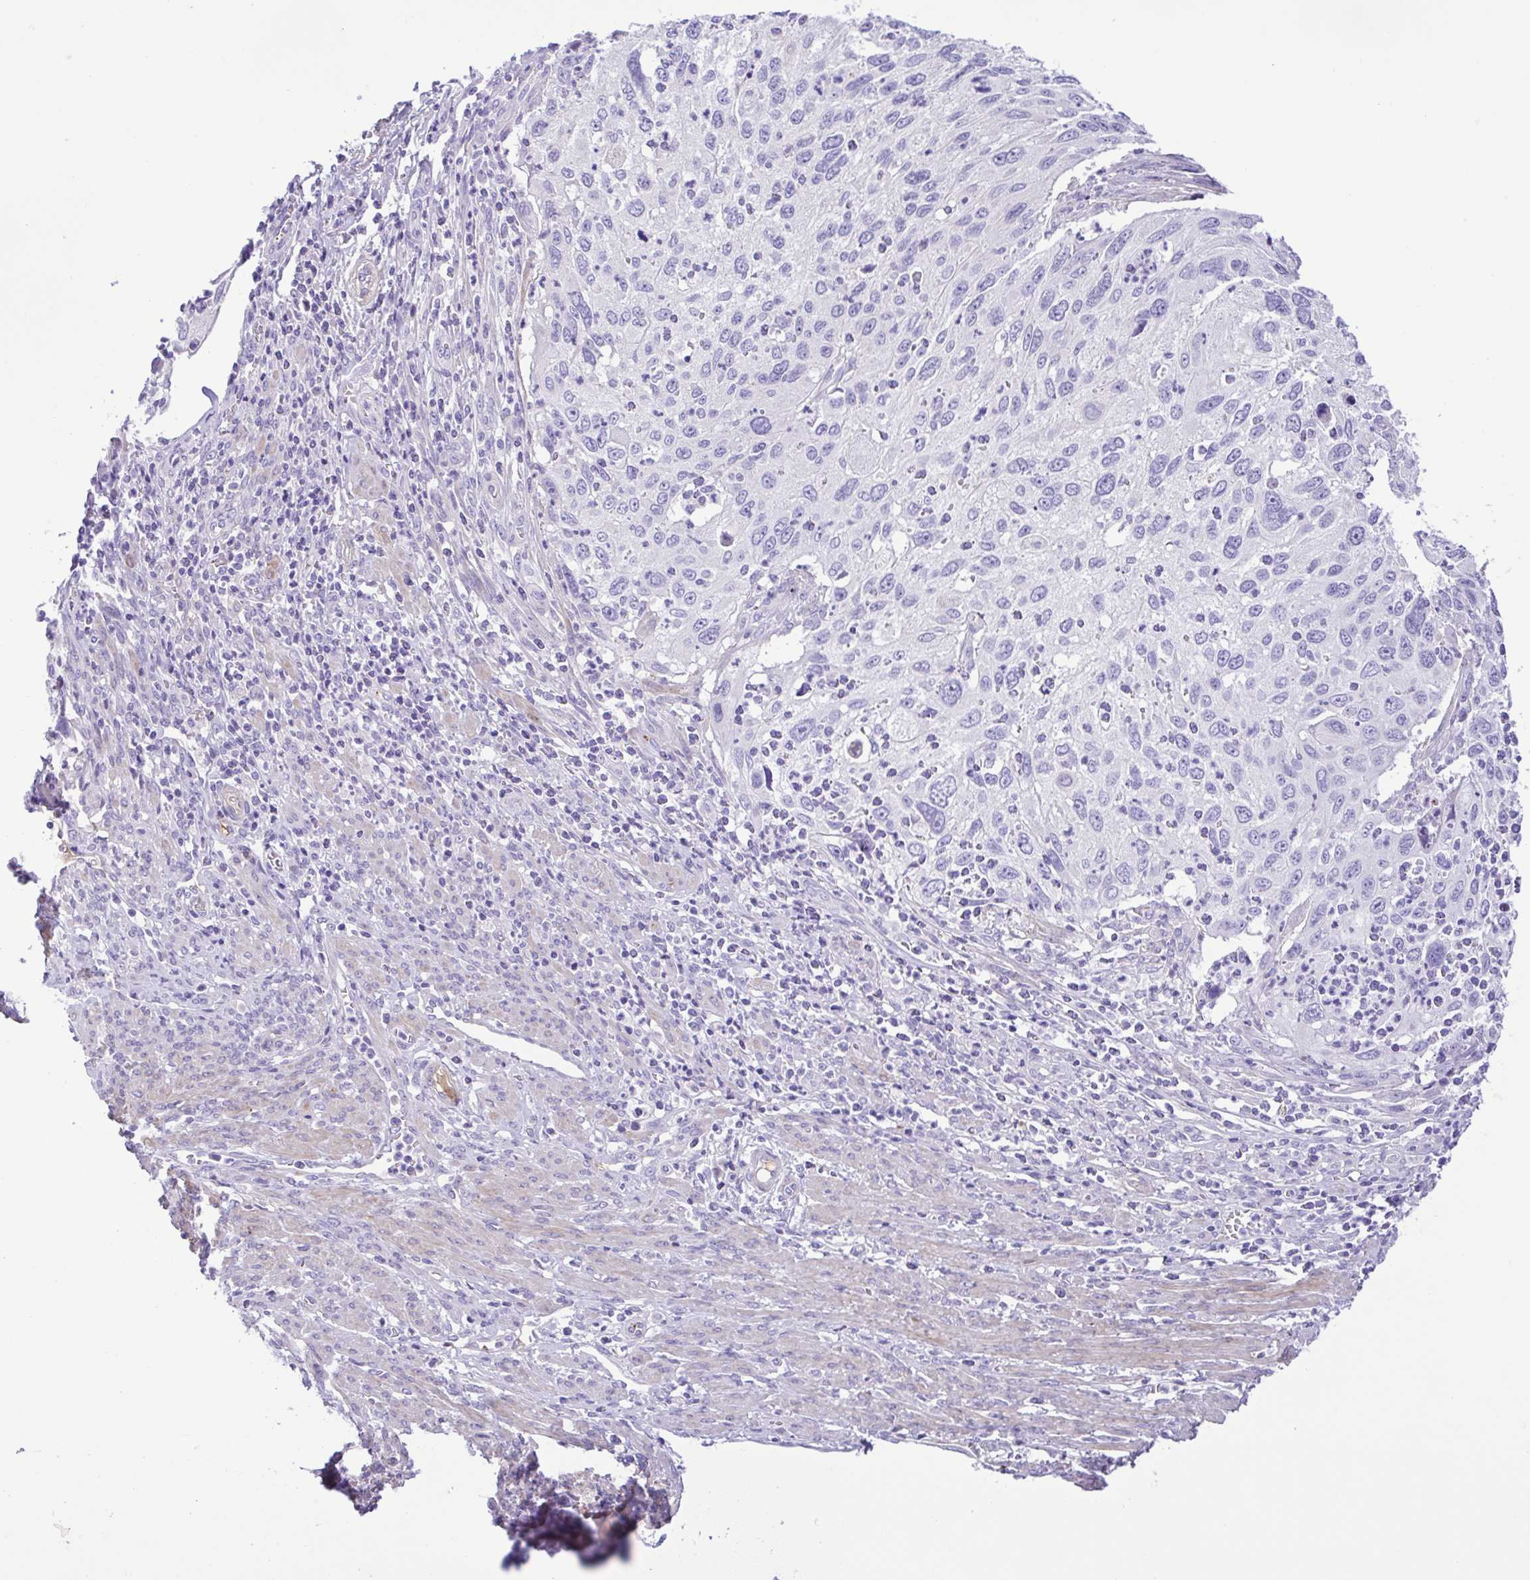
{"staining": {"intensity": "negative", "quantity": "none", "location": "none"}, "tissue": "cervical cancer", "cell_type": "Tumor cells", "image_type": "cancer", "snomed": [{"axis": "morphology", "description": "Squamous cell carcinoma, NOS"}, {"axis": "topography", "description": "Cervix"}], "caption": "Tumor cells show no significant protein staining in cervical cancer. (Immunohistochemistry (ihc), brightfield microscopy, high magnification).", "gene": "GABBR2", "patient": {"sex": "female", "age": 70}}